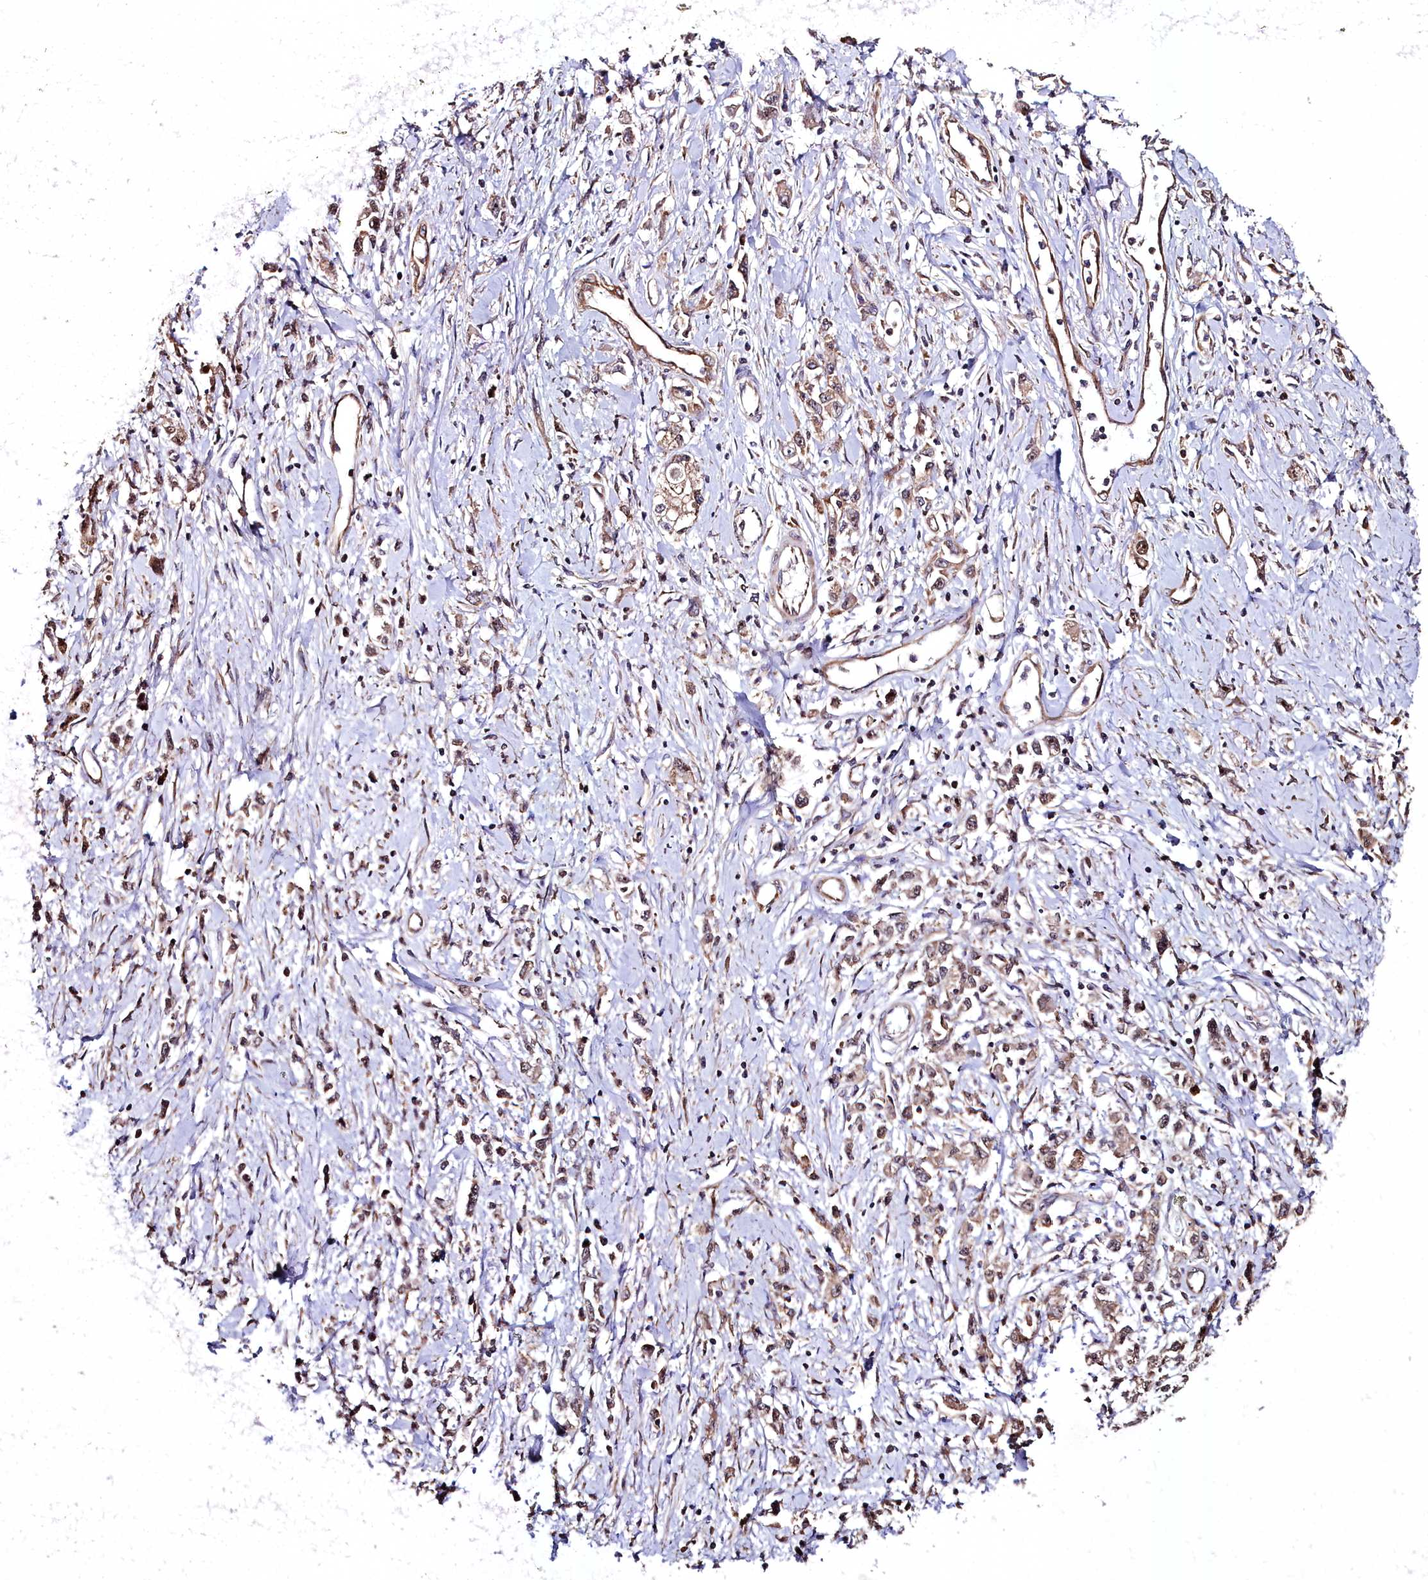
{"staining": {"intensity": "weak", "quantity": ">75%", "location": "cytoplasmic/membranous"}, "tissue": "stomach cancer", "cell_type": "Tumor cells", "image_type": "cancer", "snomed": [{"axis": "morphology", "description": "Adenocarcinoma, NOS"}, {"axis": "topography", "description": "Stomach"}], "caption": "DAB (3,3'-diaminobenzidine) immunohistochemical staining of human adenocarcinoma (stomach) reveals weak cytoplasmic/membranous protein expression in approximately >75% of tumor cells. The protein of interest is stained brown, and the nuclei are stained in blue (DAB (3,3'-diaminobenzidine) IHC with brightfield microscopy, high magnification).", "gene": "AMBRA1", "patient": {"sex": "female", "age": 76}}